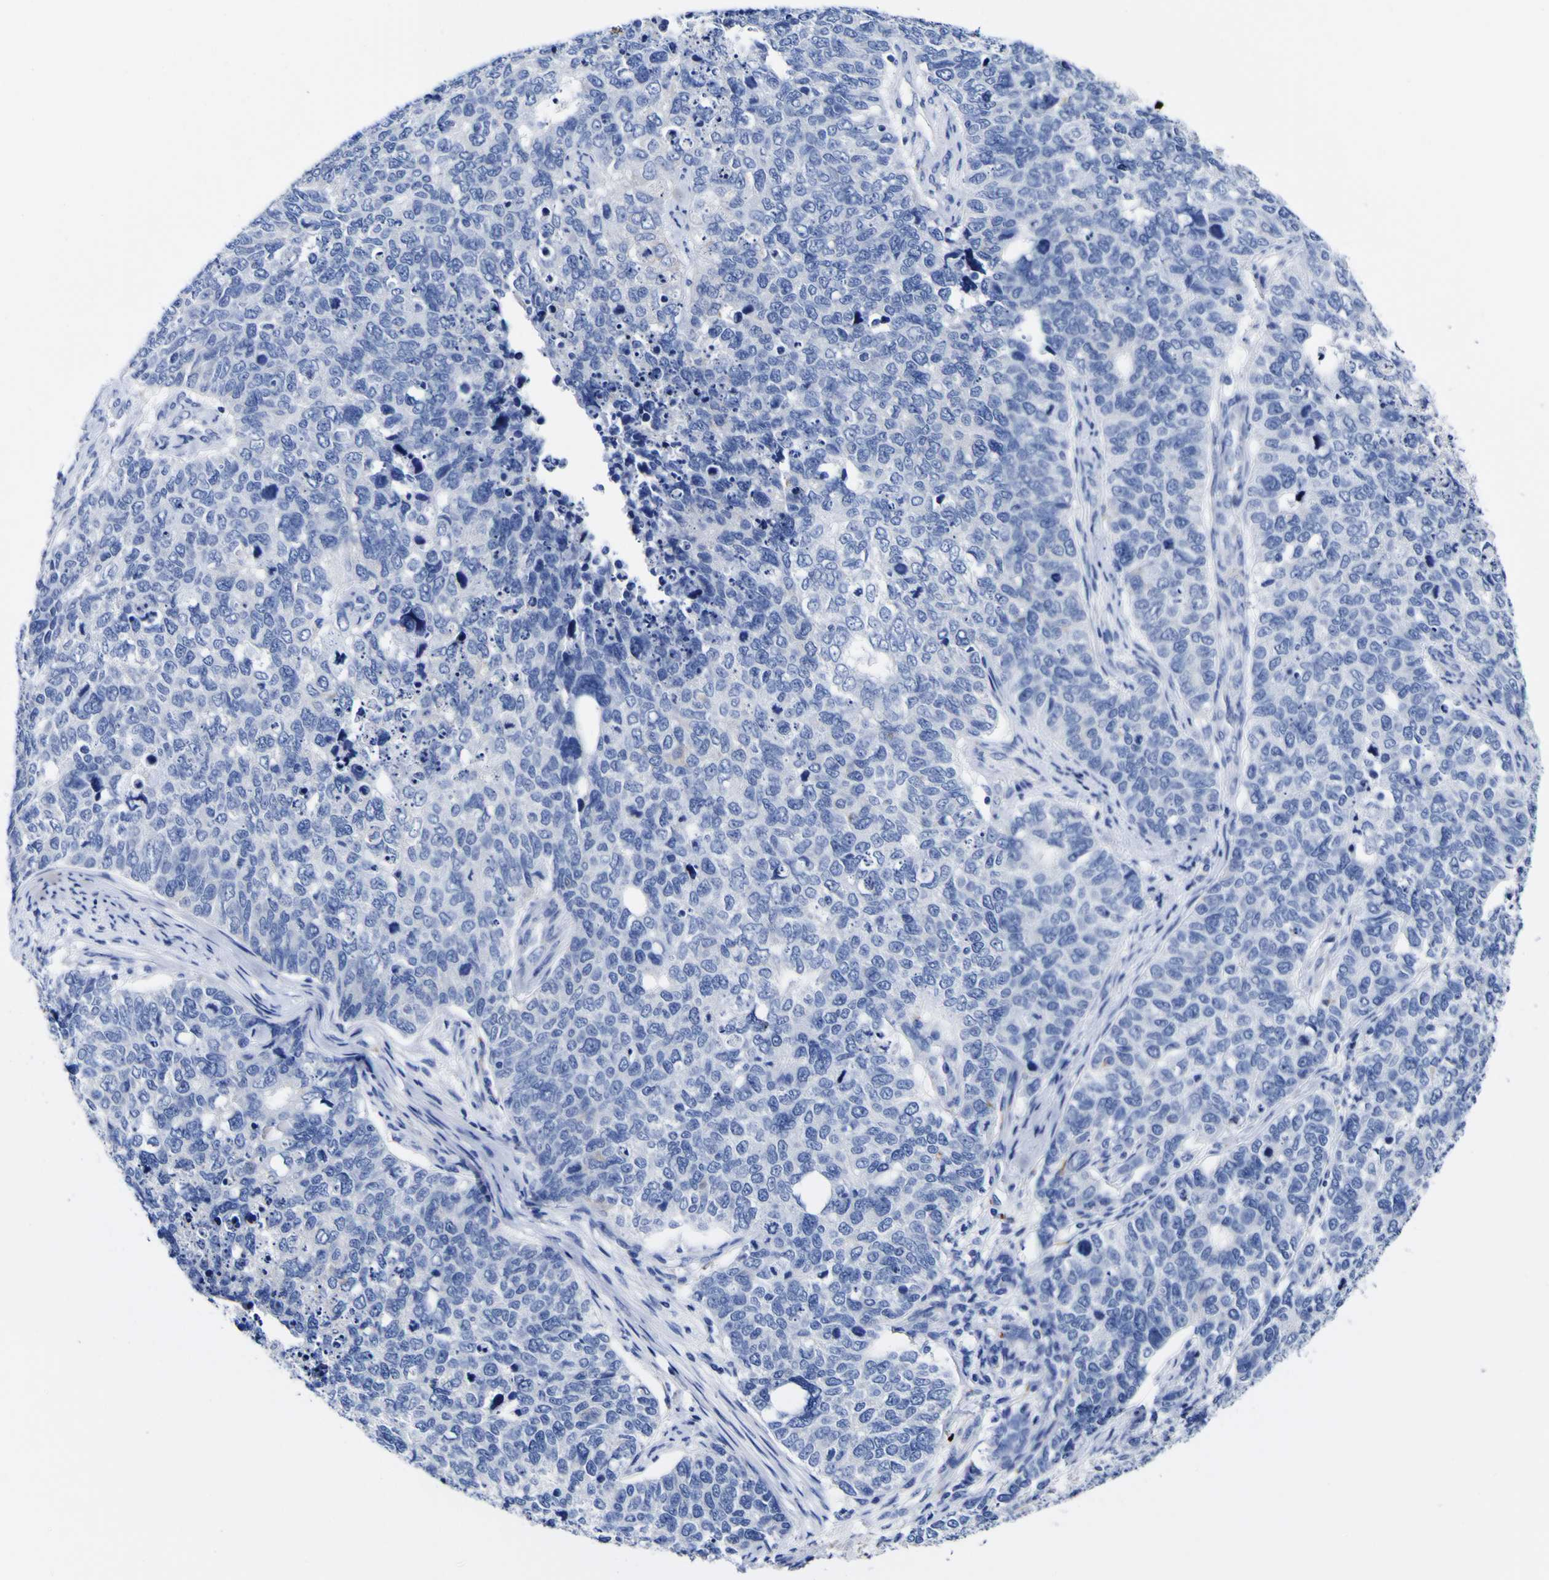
{"staining": {"intensity": "negative", "quantity": "none", "location": "none"}, "tissue": "cervical cancer", "cell_type": "Tumor cells", "image_type": "cancer", "snomed": [{"axis": "morphology", "description": "Squamous cell carcinoma, NOS"}, {"axis": "topography", "description": "Cervix"}], "caption": "Tumor cells show no significant protein expression in cervical cancer (squamous cell carcinoma).", "gene": "HLA-DQA1", "patient": {"sex": "female", "age": 63}}